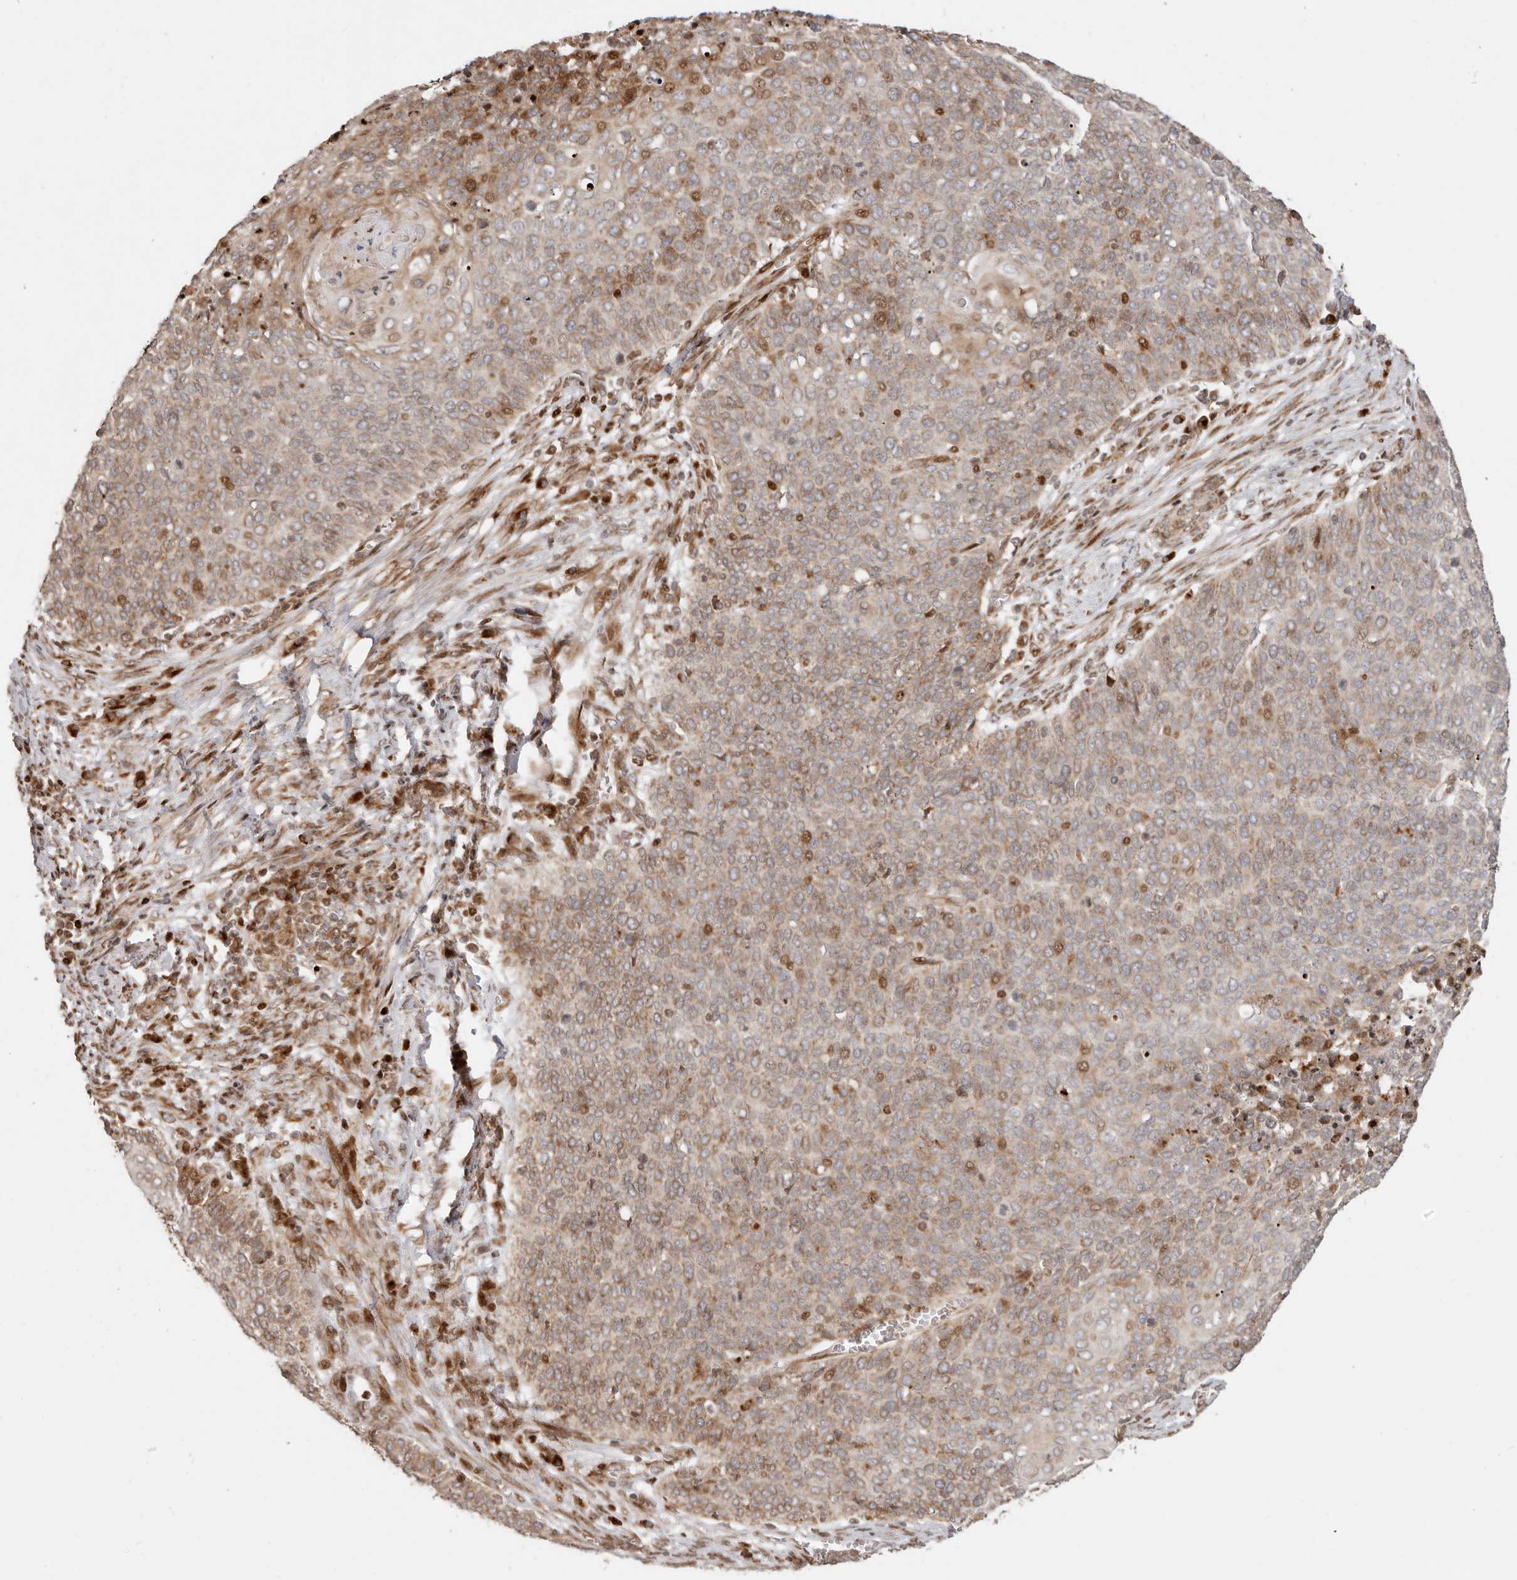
{"staining": {"intensity": "moderate", "quantity": ">75%", "location": "cytoplasmic/membranous,nuclear"}, "tissue": "cervical cancer", "cell_type": "Tumor cells", "image_type": "cancer", "snomed": [{"axis": "morphology", "description": "Squamous cell carcinoma, NOS"}, {"axis": "topography", "description": "Cervix"}], "caption": "An immunohistochemistry photomicrograph of tumor tissue is shown. Protein staining in brown shows moderate cytoplasmic/membranous and nuclear positivity in cervical cancer (squamous cell carcinoma) within tumor cells. (Stains: DAB (3,3'-diaminobenzidine) in brown, nuclei in blue, Microscopy: brightfield microscopy at high magnification).", "gene": "TRIM4", "patient": {"sex": "female", "age": 39}}